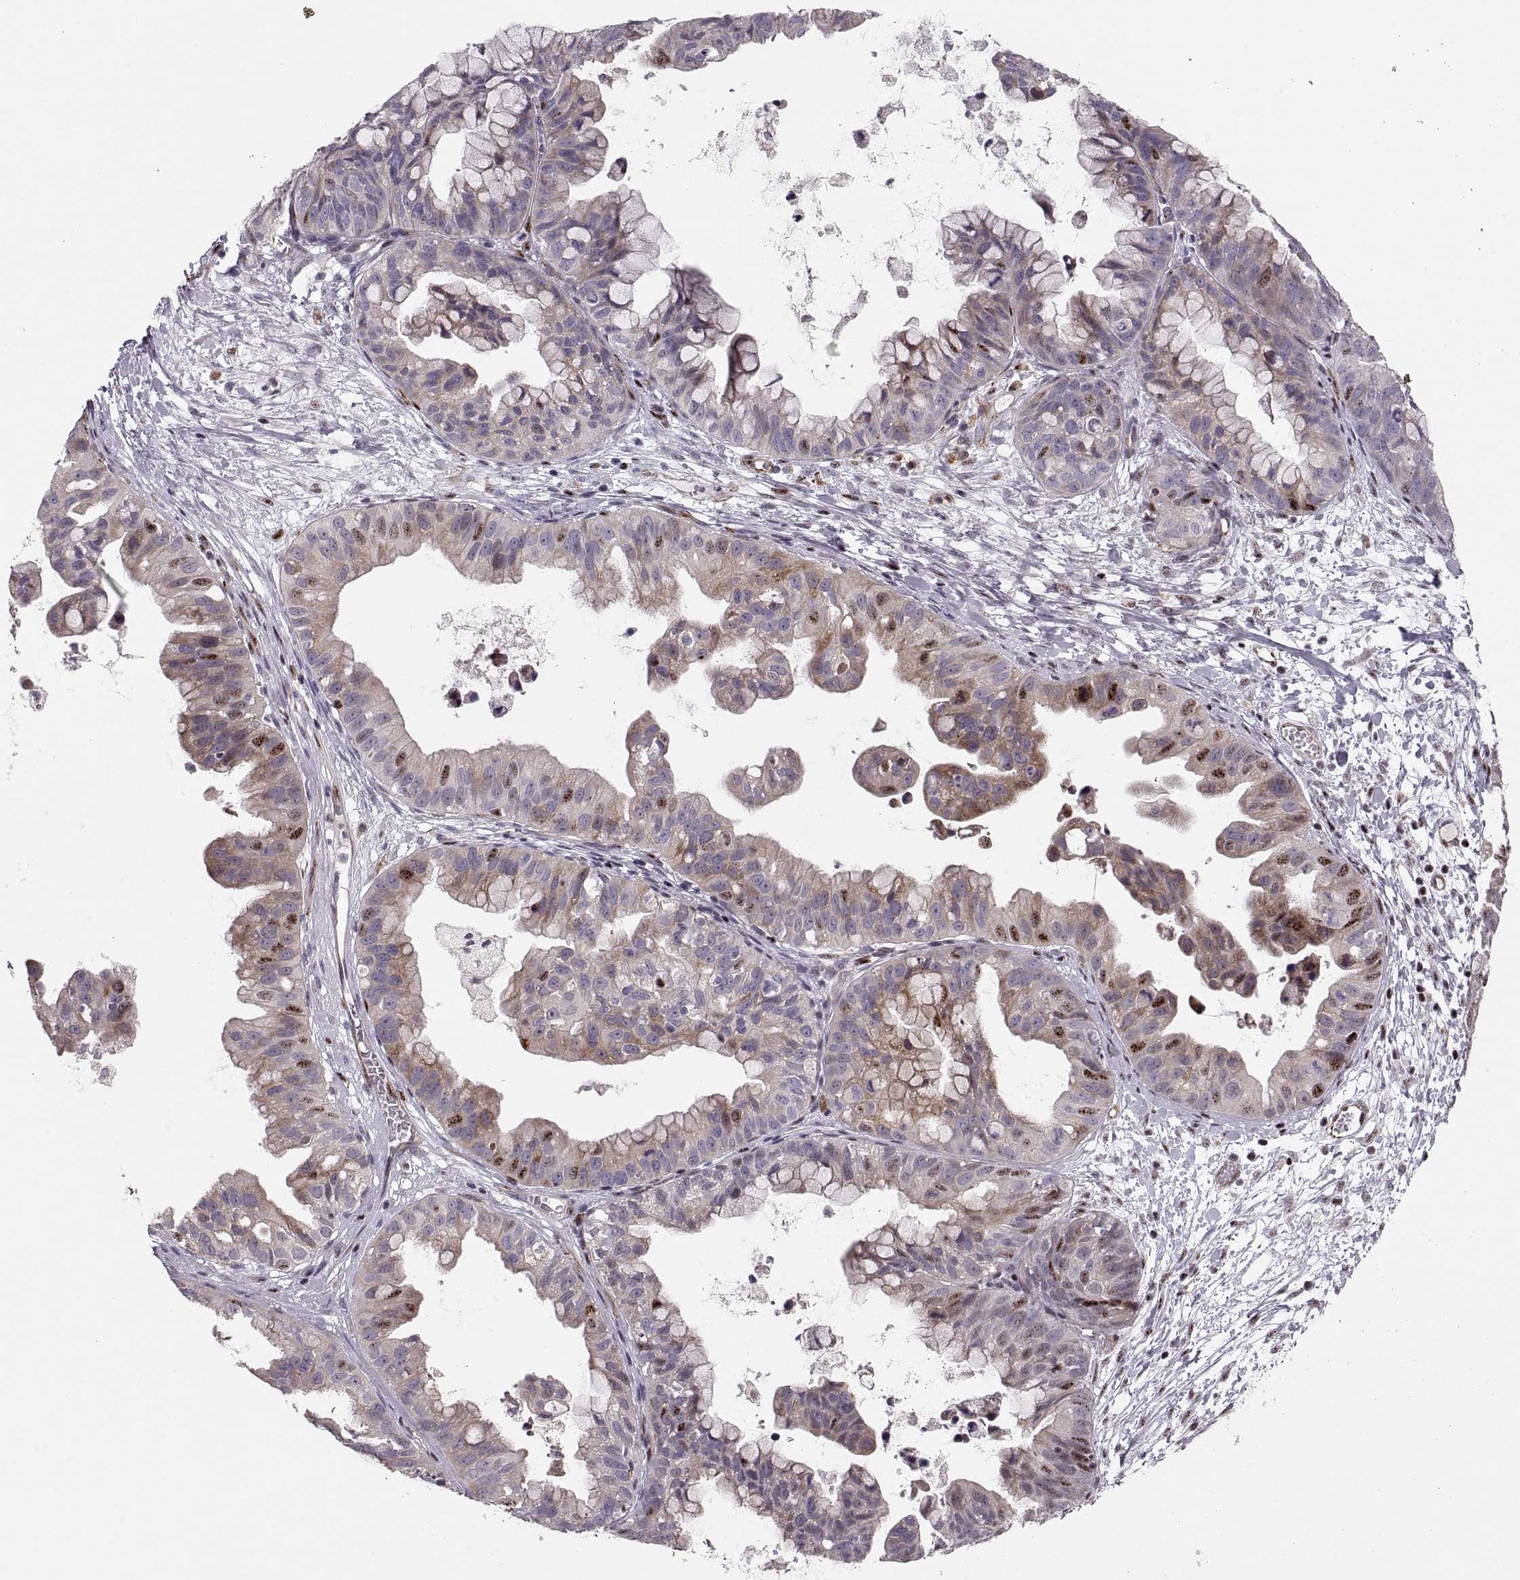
{"staining": {"intensity": "moderate", "quantity": "<25%", "location": "cytoplasmic/membranous,nuclear"}, "tissue": "ovarian cancer", "cell_type": "Tumor cells", "image_type": "cancer", "snomed": [{"axis": "morphology", "description": "Cystadenocarcinoma, mucinous, NOS"}, {"axis": "topography", "description": "Ovary"}], "caption": "An immunohistochemistry micrograph of neoplastic tissue is shown. Protein staining in brown highlights moderate cytoplasmic/membranous and nuclear positivity in ovarian mucinous cystadenocarcinoma within tumor cells.", "gene": "ZCCHC17", "patient": {"sex": "female", "age": 76}}